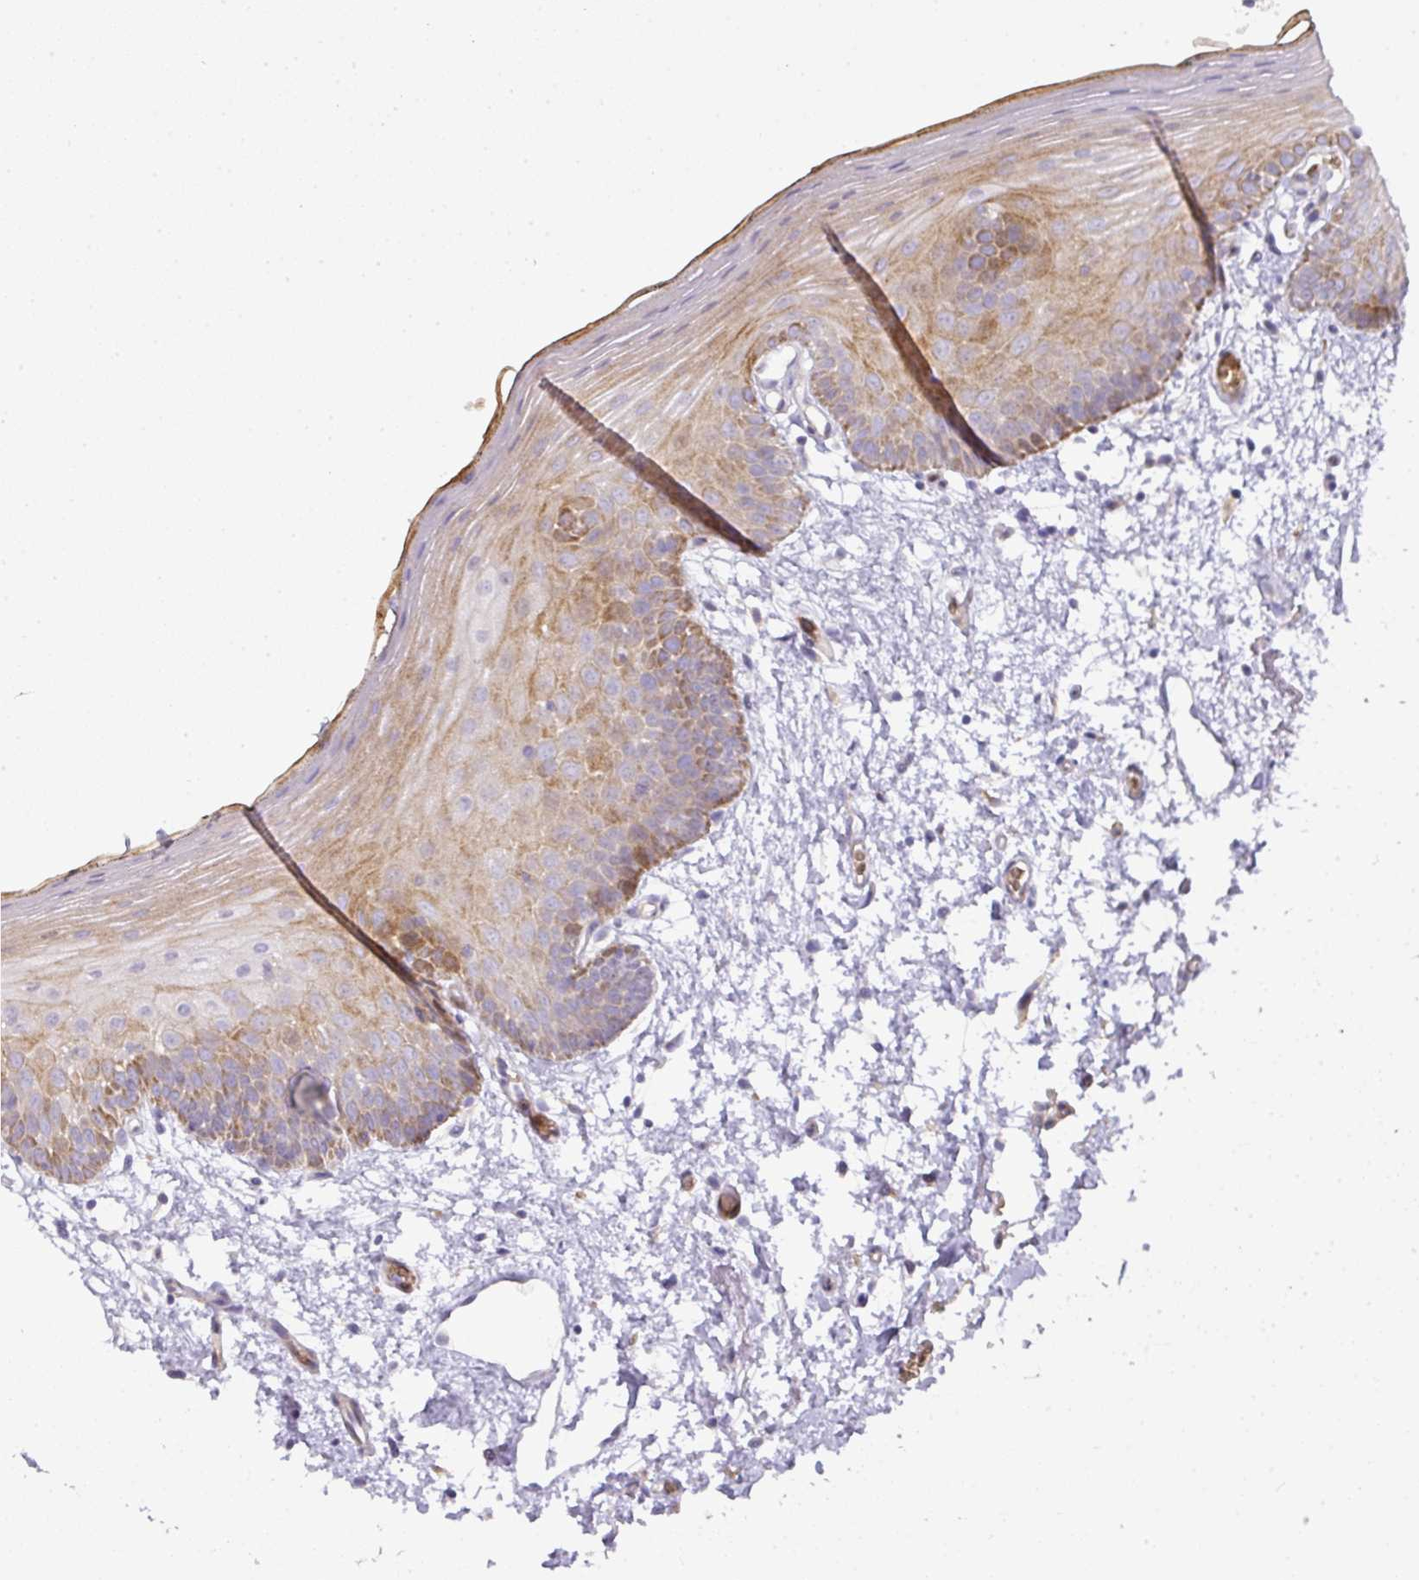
{"staining": {"intensity": "moderate", "quantity": "25%-75%", "location": "cytoplasmic/membranous"}, "tissue": "oral mucosa", "cell_type": "Squamous epithelial cells", "image_type": "normal", "snomed": [{"axis": "morphology", "description": "Normal tissue, NOS"}, {"axis": "morphology", "description": "Squamous cell carcinoma, NOS"}, {"axis": "topography", "description": "Oral tissue"}, {"axis": "topography", "description": "Head-Neck"}], "caption": "This is a photomicrograph of immunohistochemistry (IHC) staining of normal oral mucosa, which shows moderate expression in the cytoplasmic/membranous of squamous epithelial cells.", "gene": "ATP6V1F", "patient": {"sex": "female", "age": 81}}